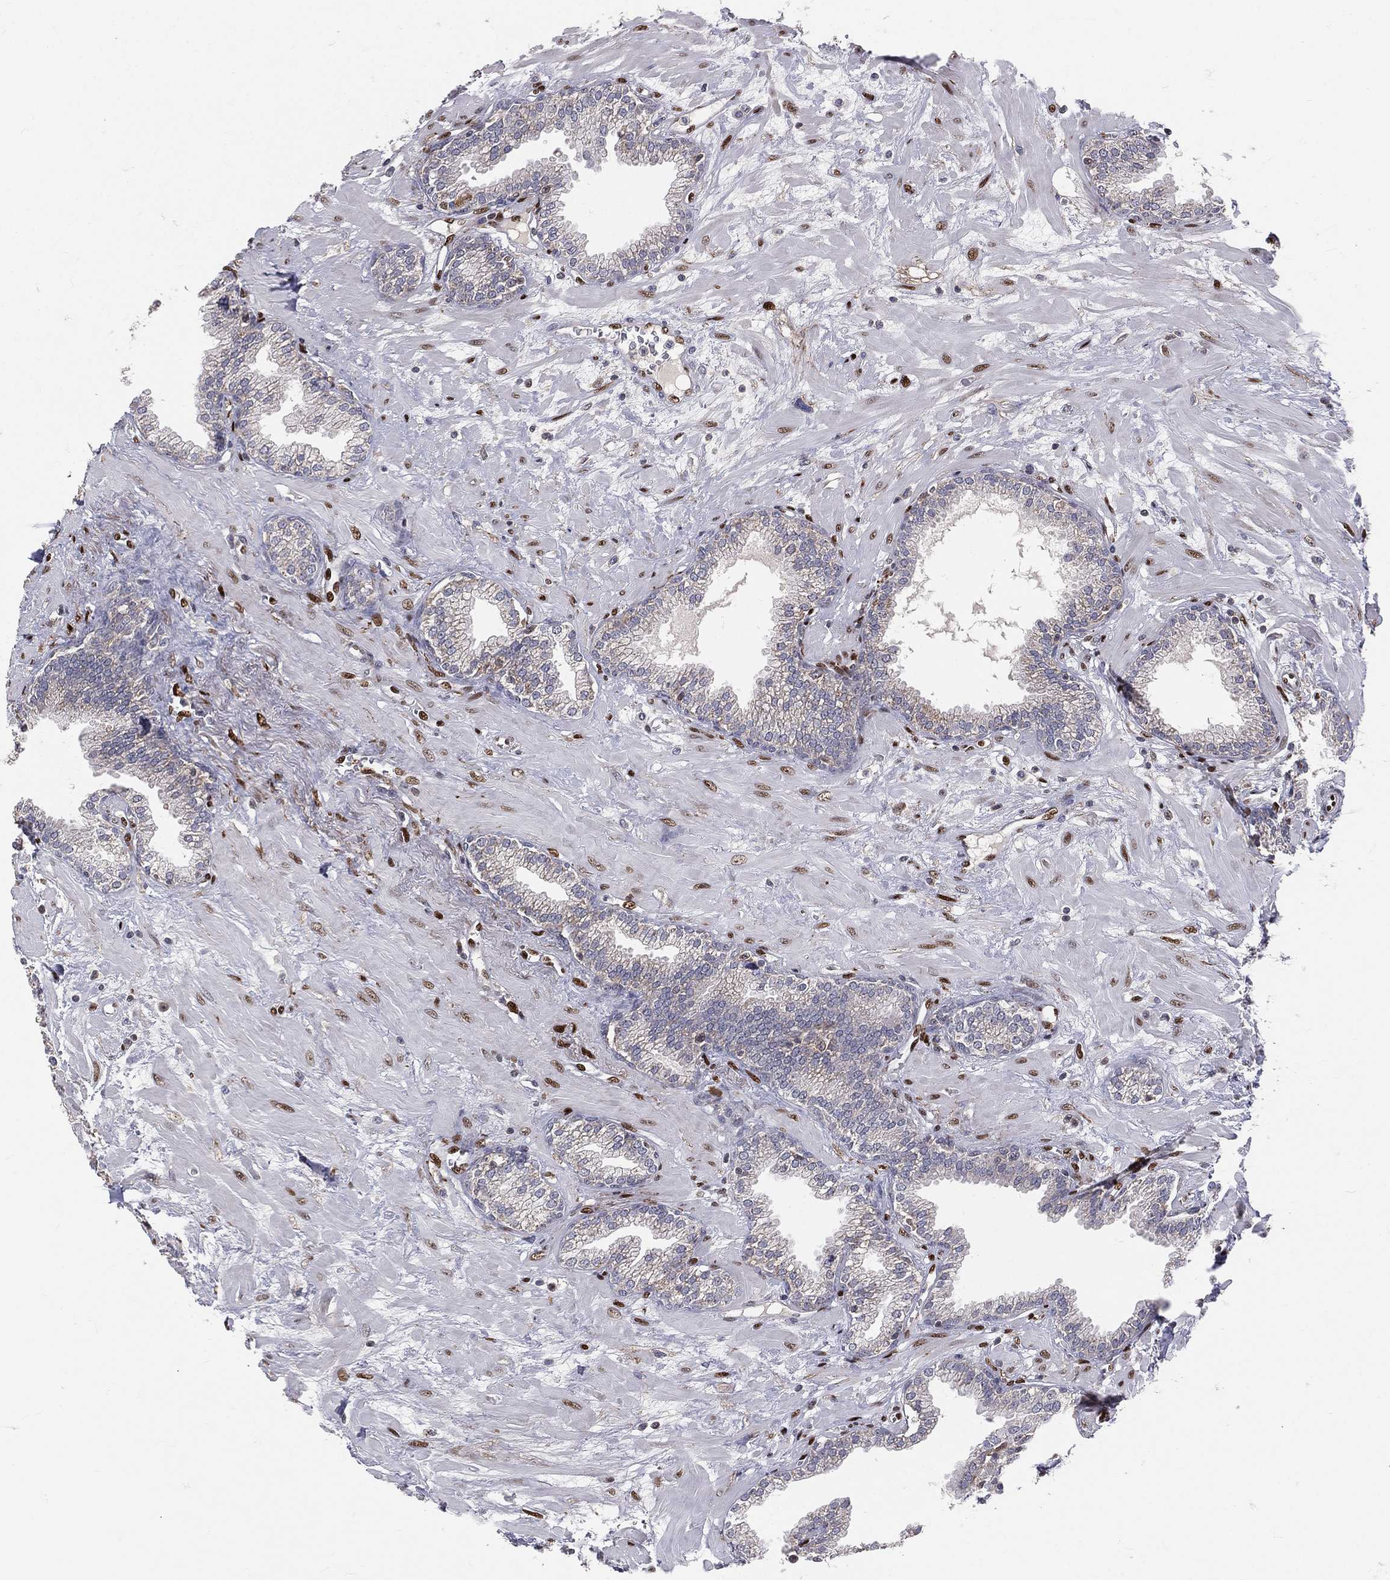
{"staining": {"intensity": "weak", "quantity": "<25%", "location": "cytoplasmic/membranous"}, "tissue": "prostate", "cell_type": "Glandular cells", "image_type": "normal", "snomed": [{"axis": "morphology", "description": "Normal tissue, NOS"}, {"axis": "topography", "description": "Prostate"}], "caption": "The histopathology image reveals no staining of glandular cells in normal prostate.", "gene": "ZEB1", "patient": {"sex": "male", "age": 64}}